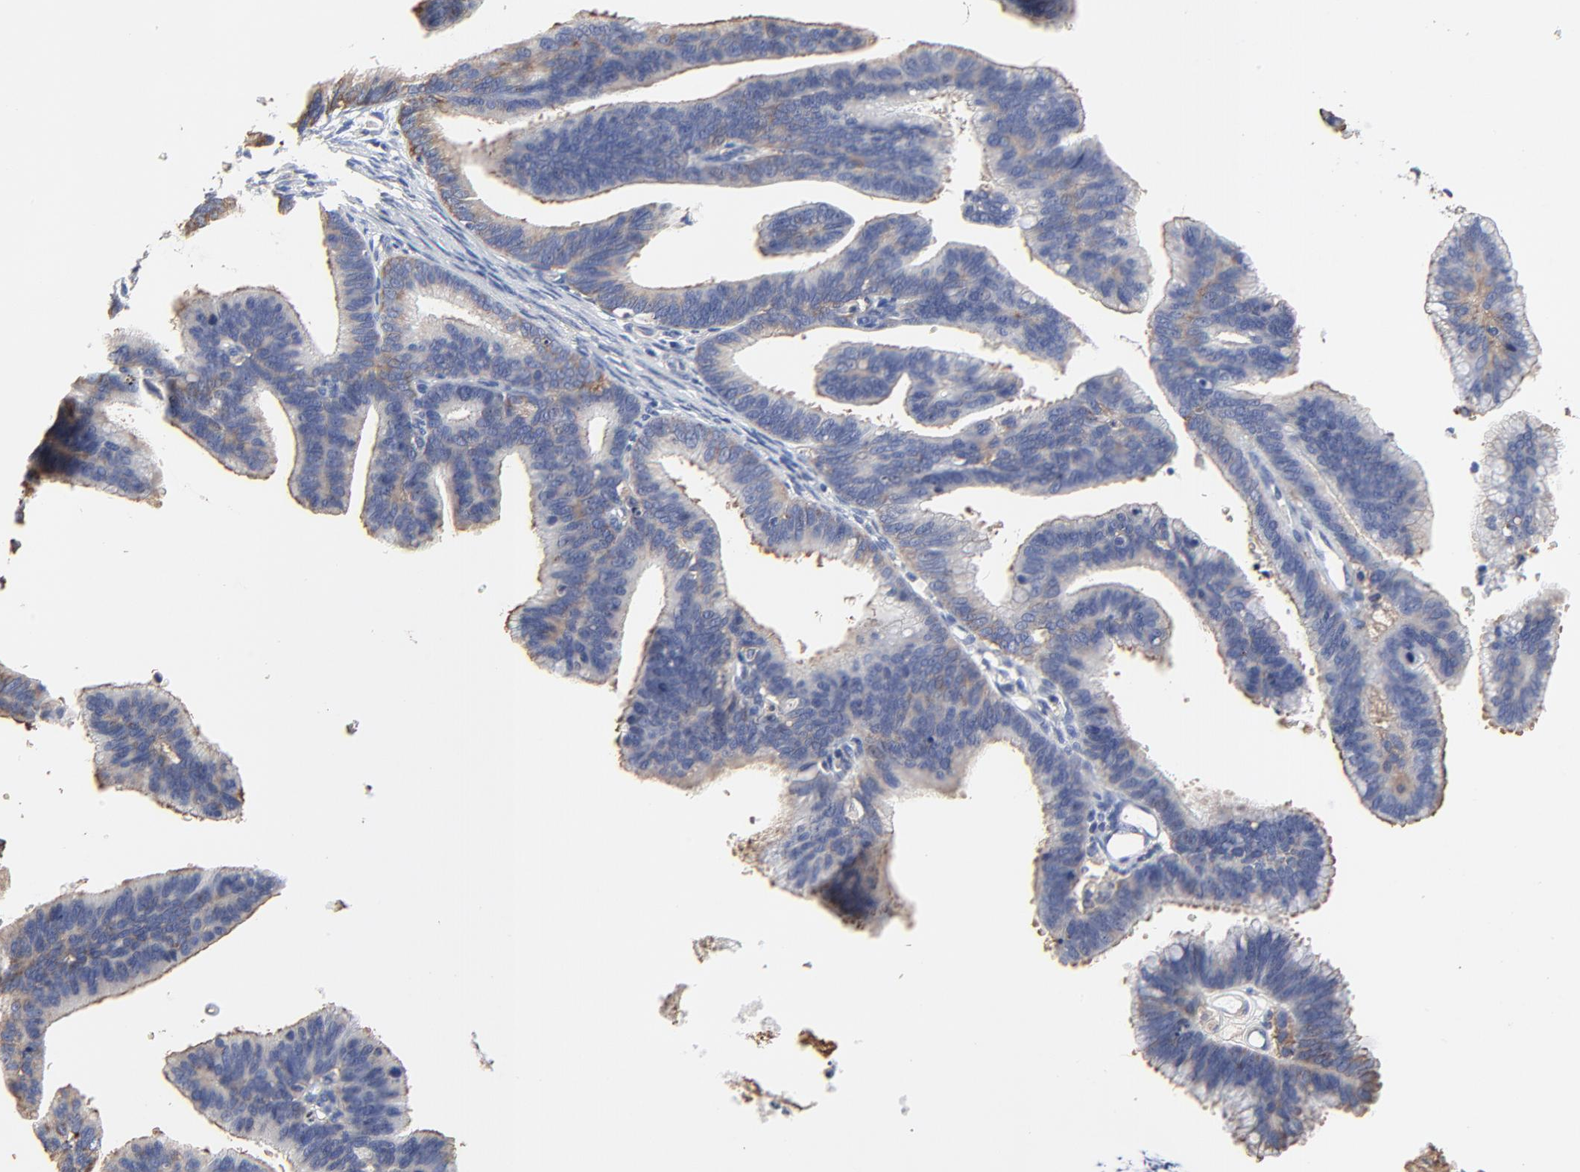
{"staining": {"intensity": "strong", "quantity": ">75%", "location": "cytoplasmic/membranous"}, "tissue": "cervical cancer", "cell_type": "Tumor cells", "image_type": "cancer", "snomed": [{"axis": "morphology", "description": "Adenocarcinoma, NOS"}, {"axis": "topography", "description": "Cervix"}], "caption": "Immunohistochemistry micrograph of human cervical cancer stained for a protein (brown), which displays high levels of strong cytoplasmic/membranous staining in approximately >75% of tumor cells.", "gene": "NXF3", "patient": {"sex": "female", "age": 47}}